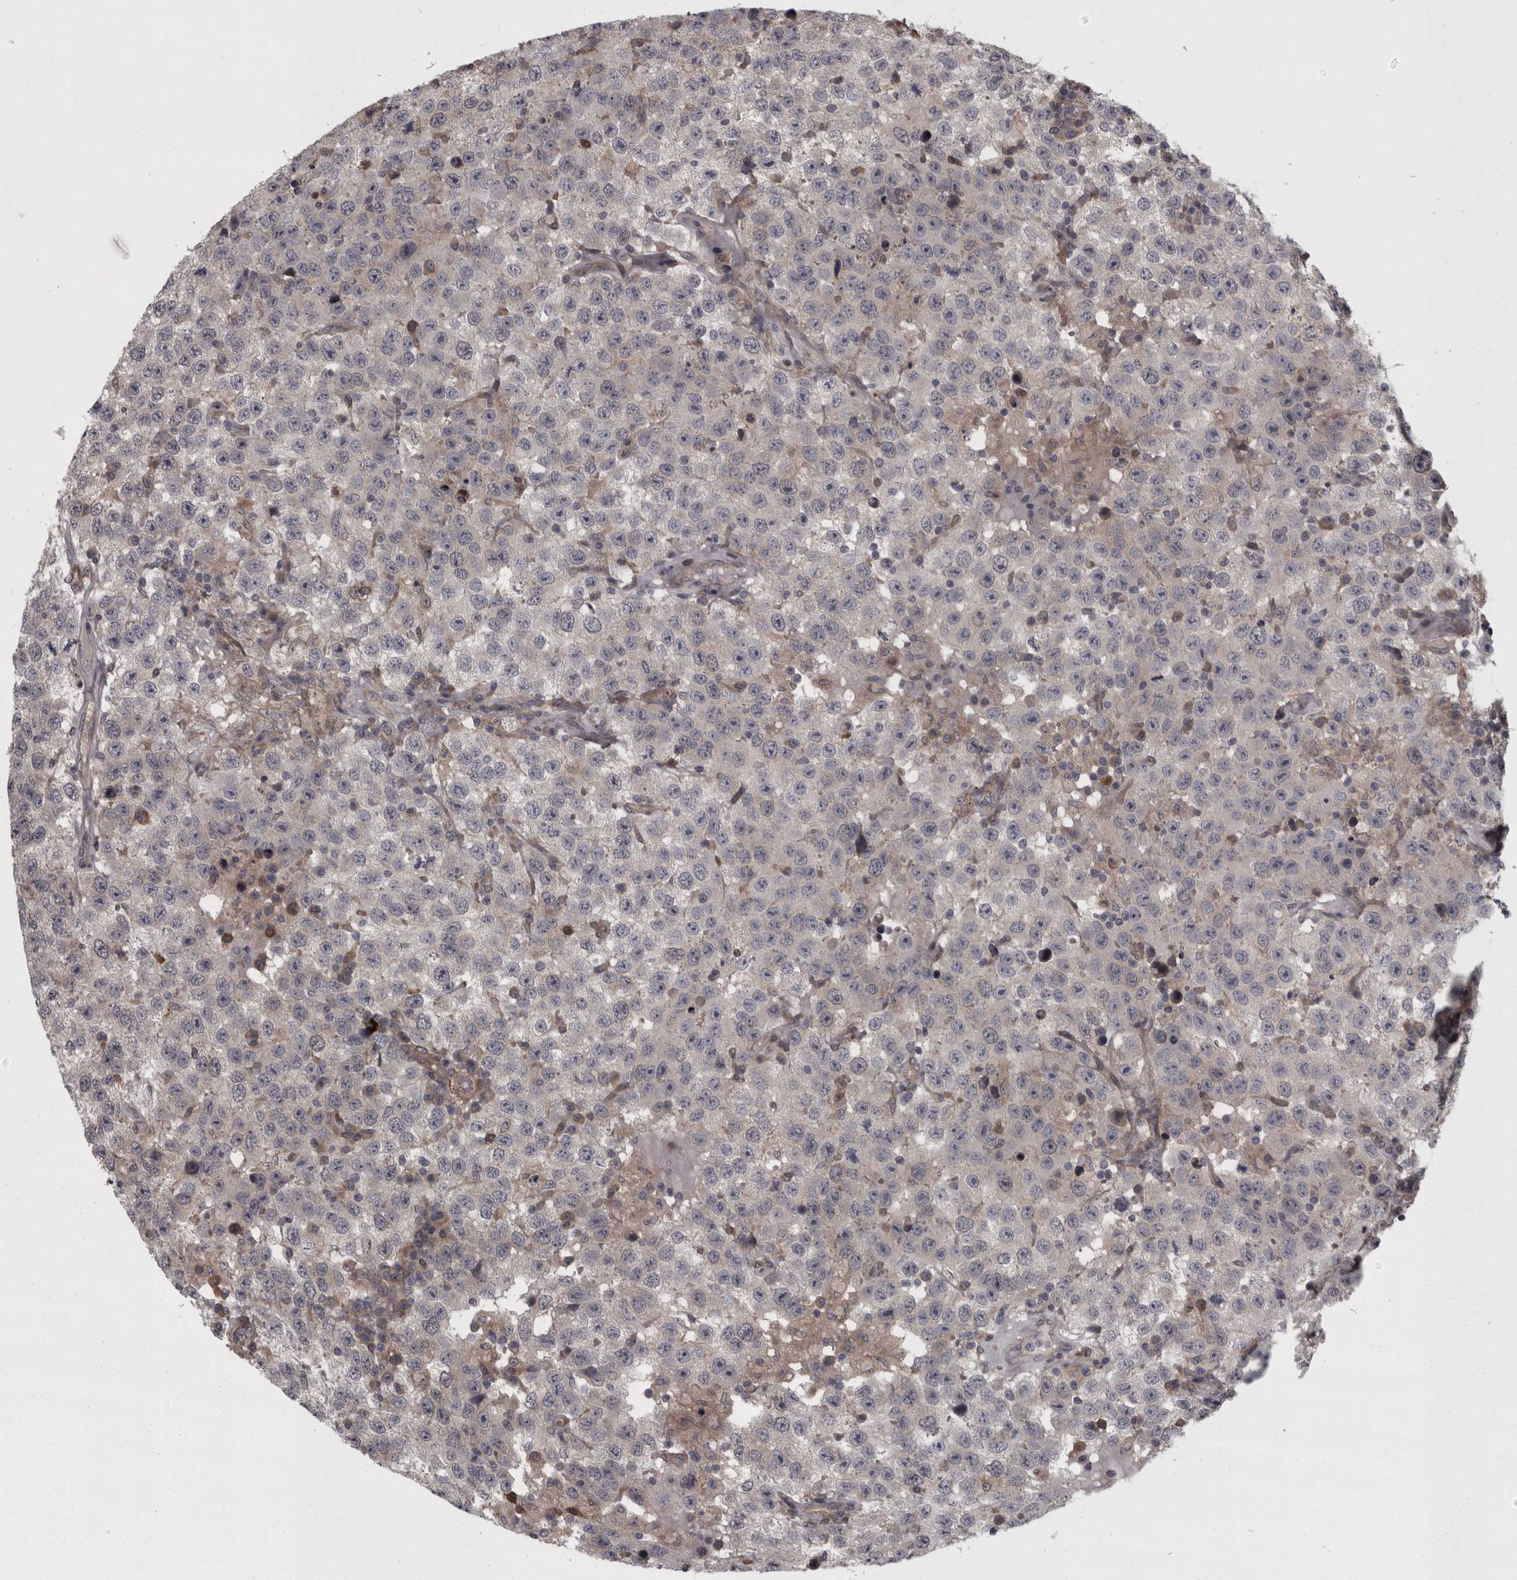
{"staining": {"intensity": "negative", "quantity": "none", "location": "none"}, "tissue": "testis cancer", "cell_type": "Tumor cells", "image_type": "cancer", "snomed": [{"axis": "morphology", "description": "Seminoma, NOS"}, {"axis": "topography", "description": "Testis"}], "caption": "High power microscopy histopathology image of an immunohistochemistry histopathology image of testis cancer, revealing no significant positivity in tumor cells.", "gene": "RSU1", "patient": {"sex": "male", "age": 41}}